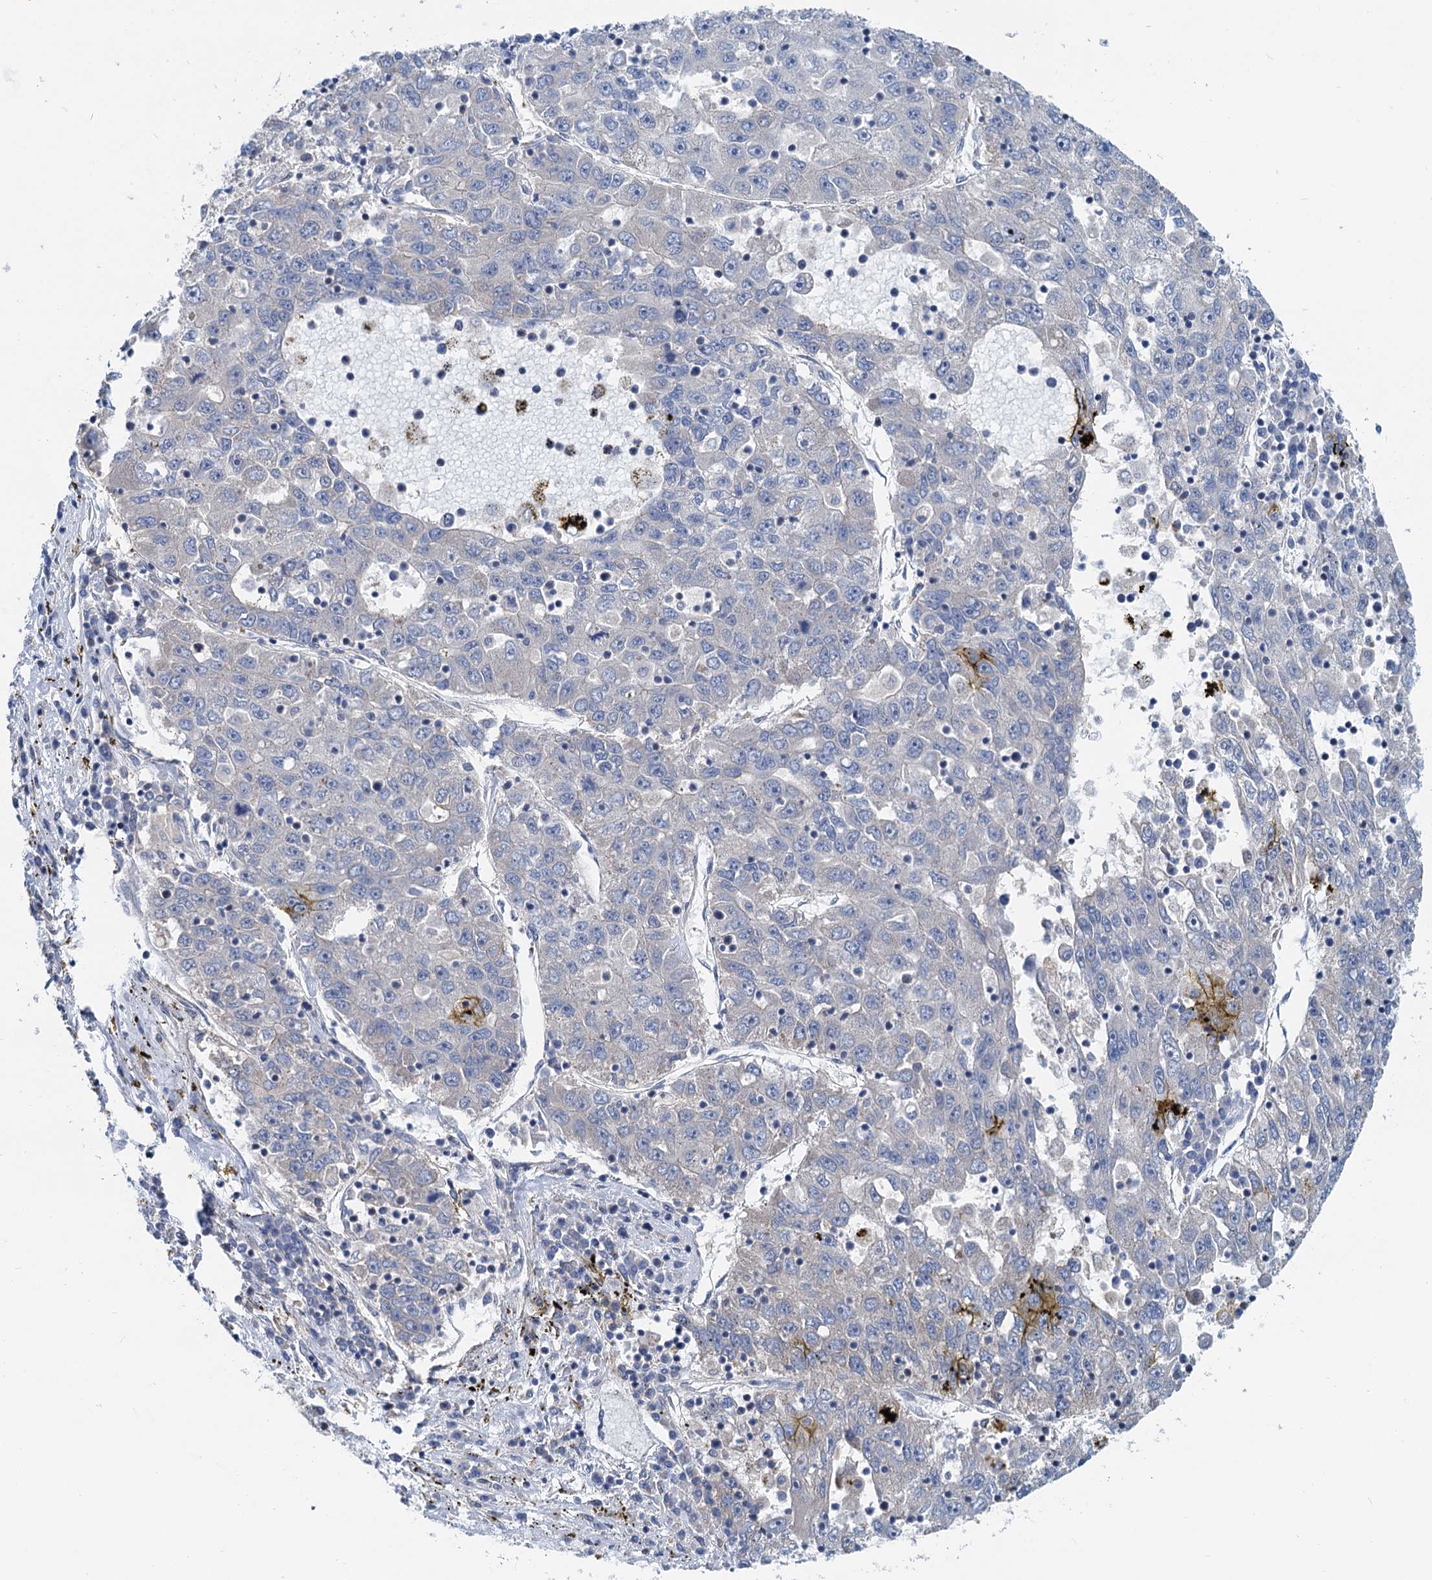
{"staining": {"intensity": "moderate", "quantity": "<25%", "location": "cytoplasmic/membranous"}, "tissue": "liver cancer", "cell_type": "Tumor cells", "image_type": "cancer", "snomed": [{"axis": "morphology", "description": "Carcinoma, Hepatocellular, NOS"}, {"axis": "topography", "description": "Liver"}], "caption": "The micrograph shows immunohistochemical staining of liver cancer. There is moderate cytoplasmic/membranous expression is appreciated in approximately <25% of tumor cells.", "gene": "CFDP1", "patient": {"sex": "male", "age": 49}}